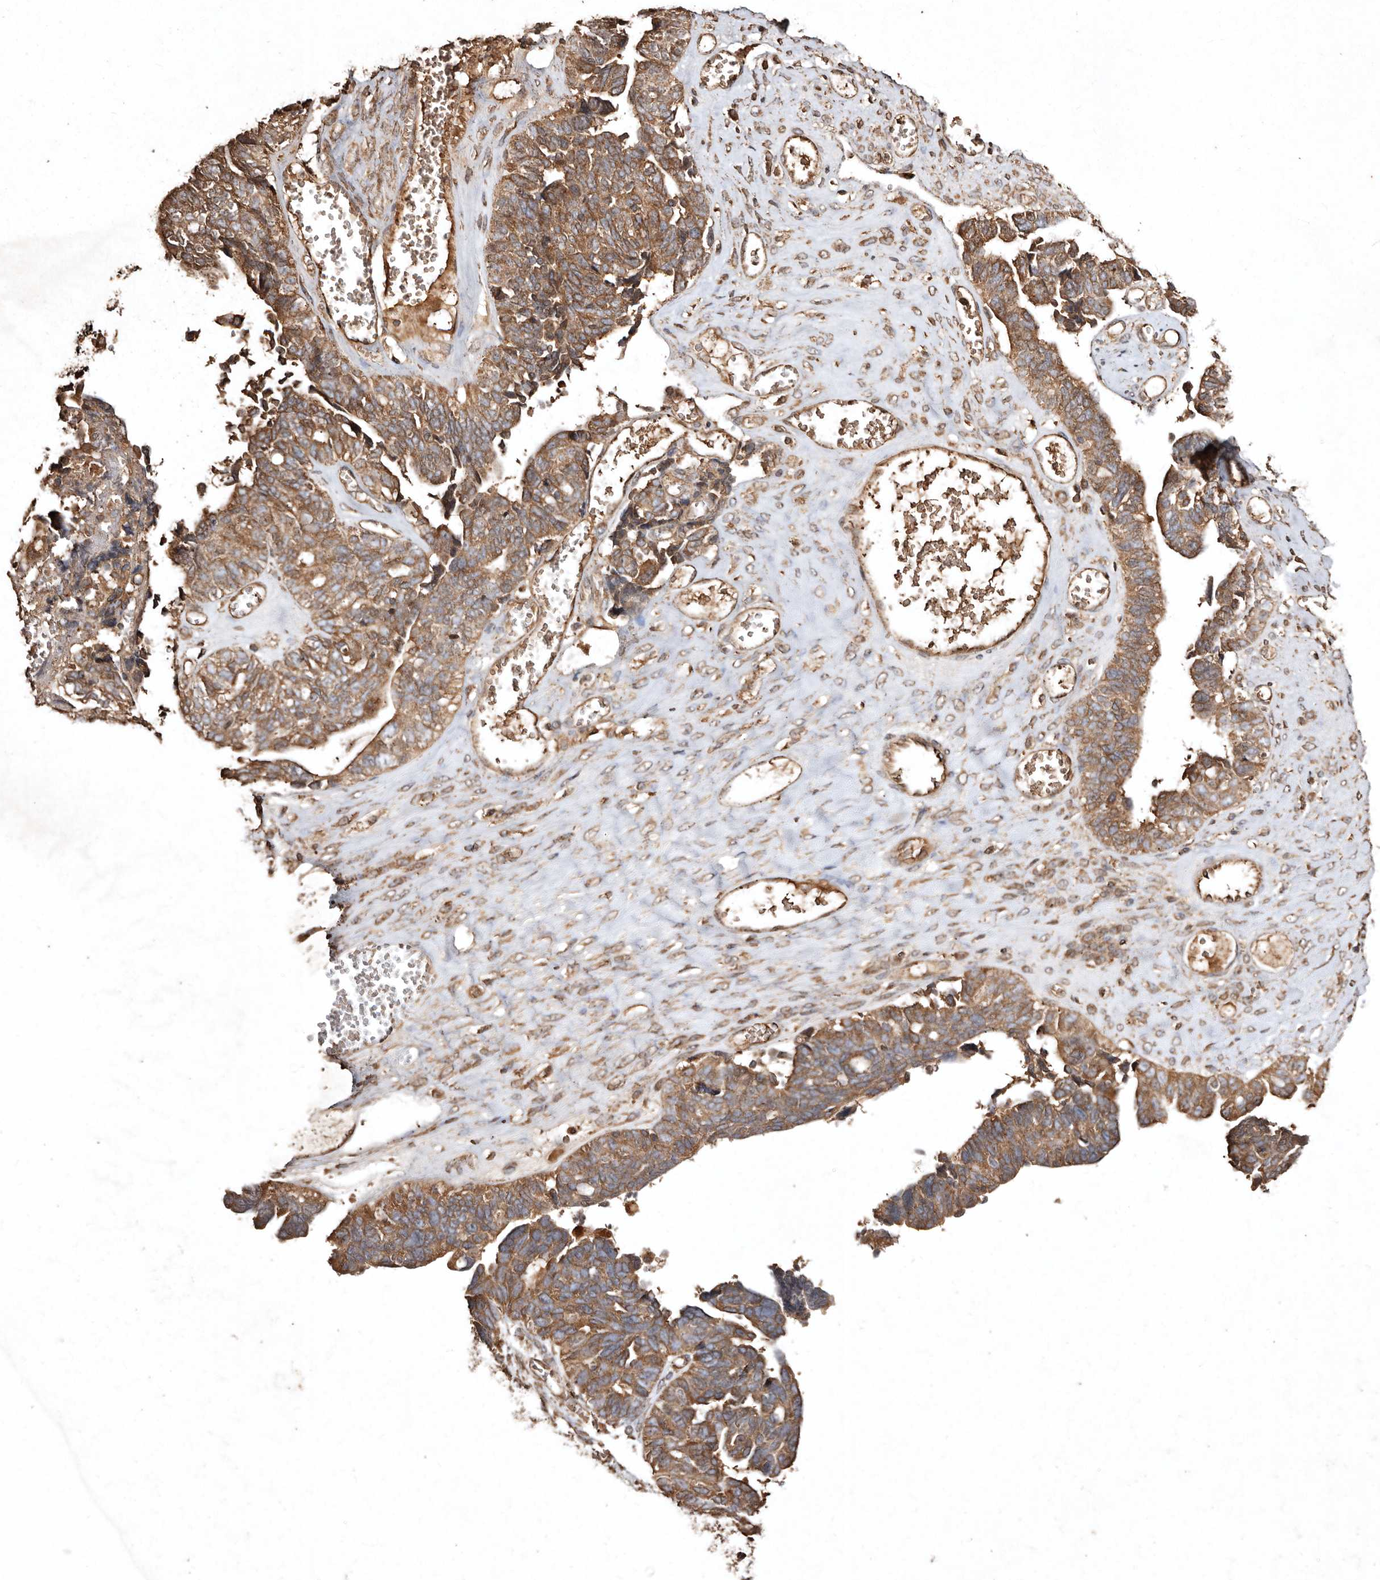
{"staining": {"intensity": "moderate", "quantity": ">75%", "location": "cytoplasmic/membranous"}, "tissue": "ovarian cancer", "cell_type": "Tumor cells", "image_type": "cancer", "snomed": [{"axis": "morphology", "description": "Cystadenocarcinoma, serous, NOS"}, {"axis": "topography", "description": "Ovary"}], "caption": "Immunohistochemistry (DAB) staining of human serous cystadenocarcinoma (ovarian) shows moderate cytoplasmic/membranous protein positivity in approximately >75% of tumor cells. (Brightfield microscopy of DAB IHC at high magnification).", "gene": "FARS2", "patient": {"sex": "female", "age": 79}}